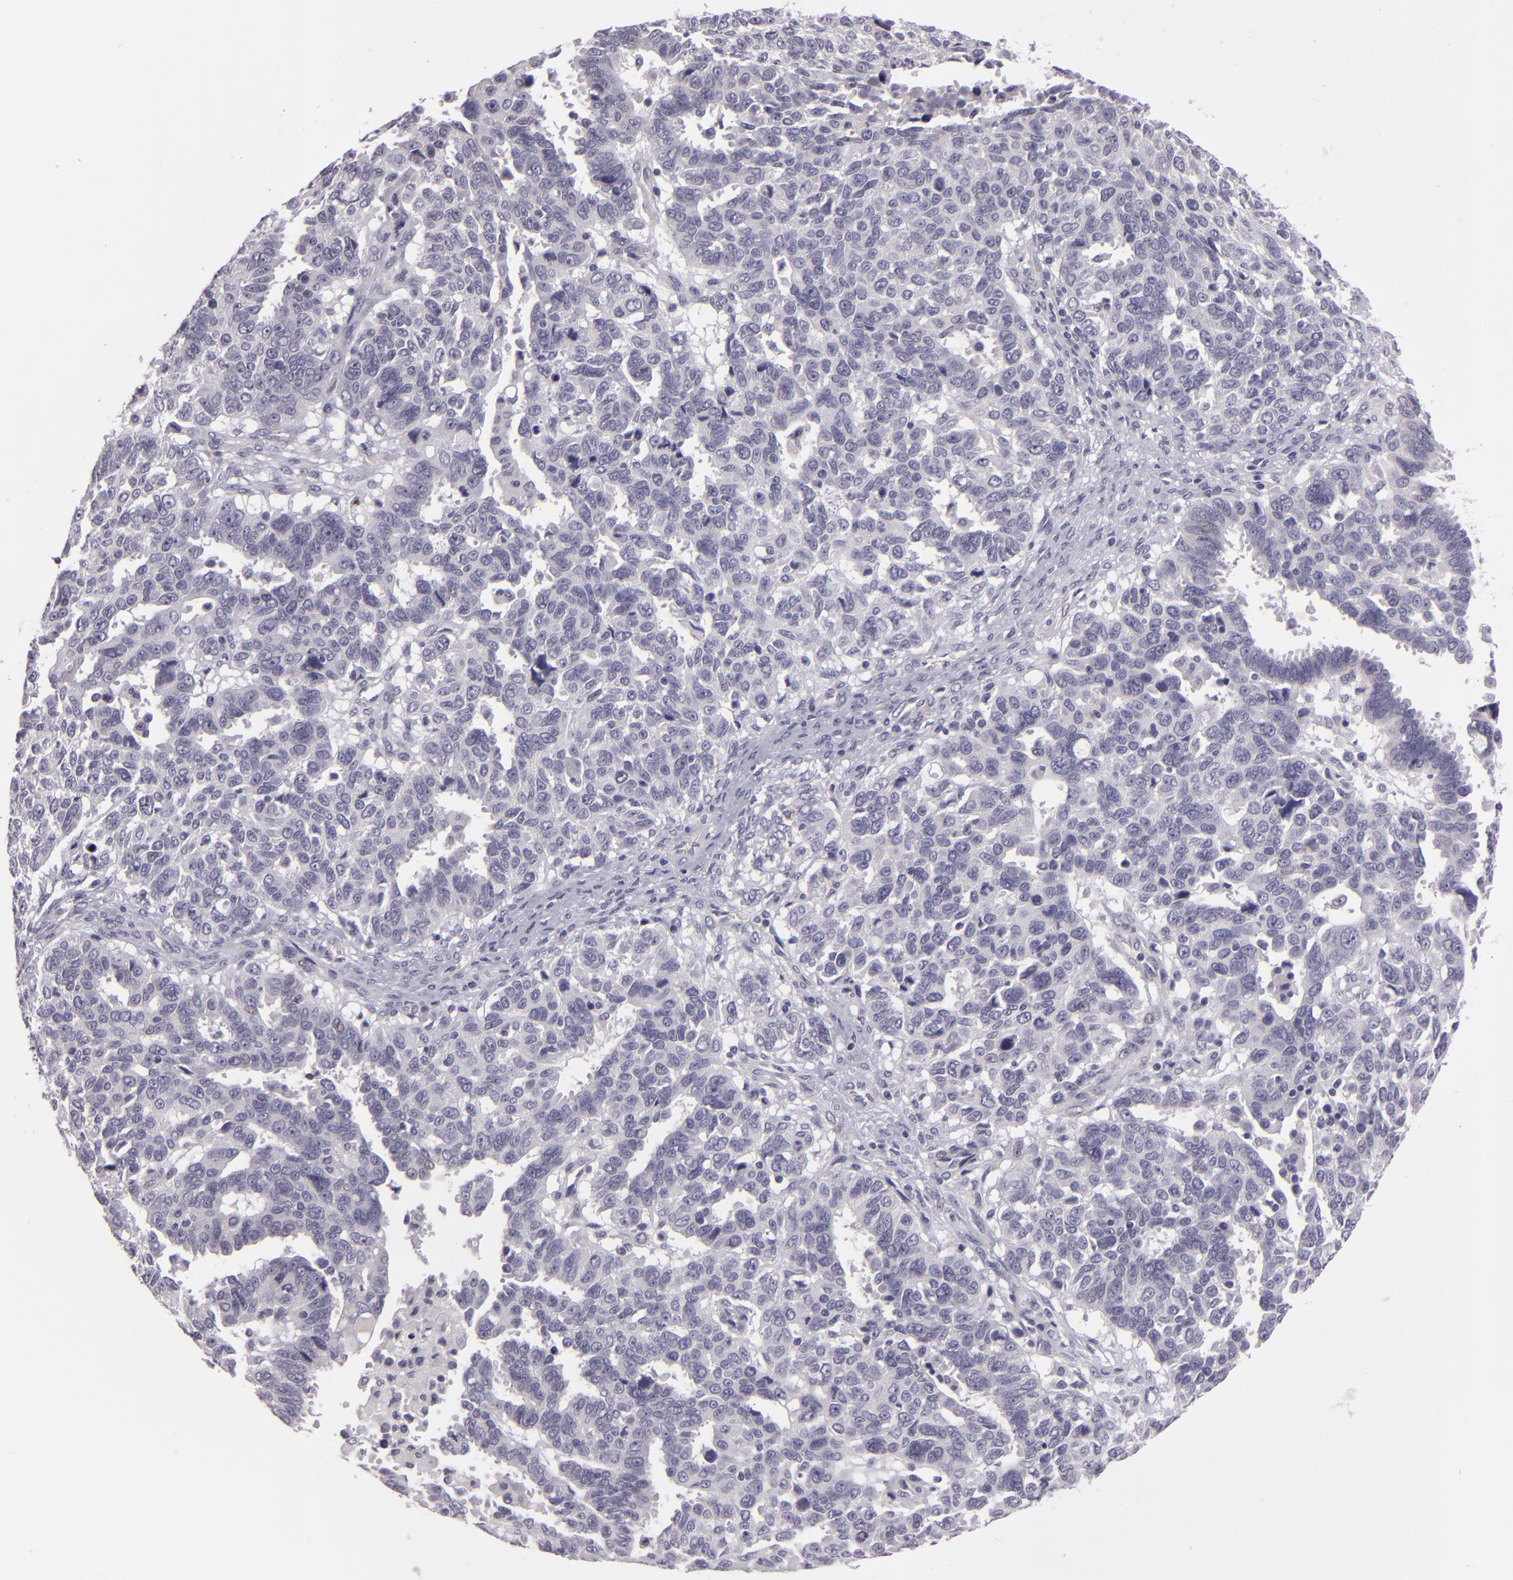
{"staining": {"intensity": "negative", "quantity": "none", "location": "none"}, "tissue": "ovarian cancer", "cell_type": "Tumor cells", "image_type": "cancer", "snomed": [{"axis": "morphology", "description": "Carcinoma, endometroid"}, {"axis": "morphology", "description": "Cystadenocarcinoma, serous, NOS"}, {"axis": "topography", "description": "Ovary"}], "caption": "An image of ovarian cancer (serous cystadenocarcinoma) stained for a protein demonstrates no brown staining in tumor cells.", "gene": "EGFL6", "patient": {"sex": "female", "age": 45}}